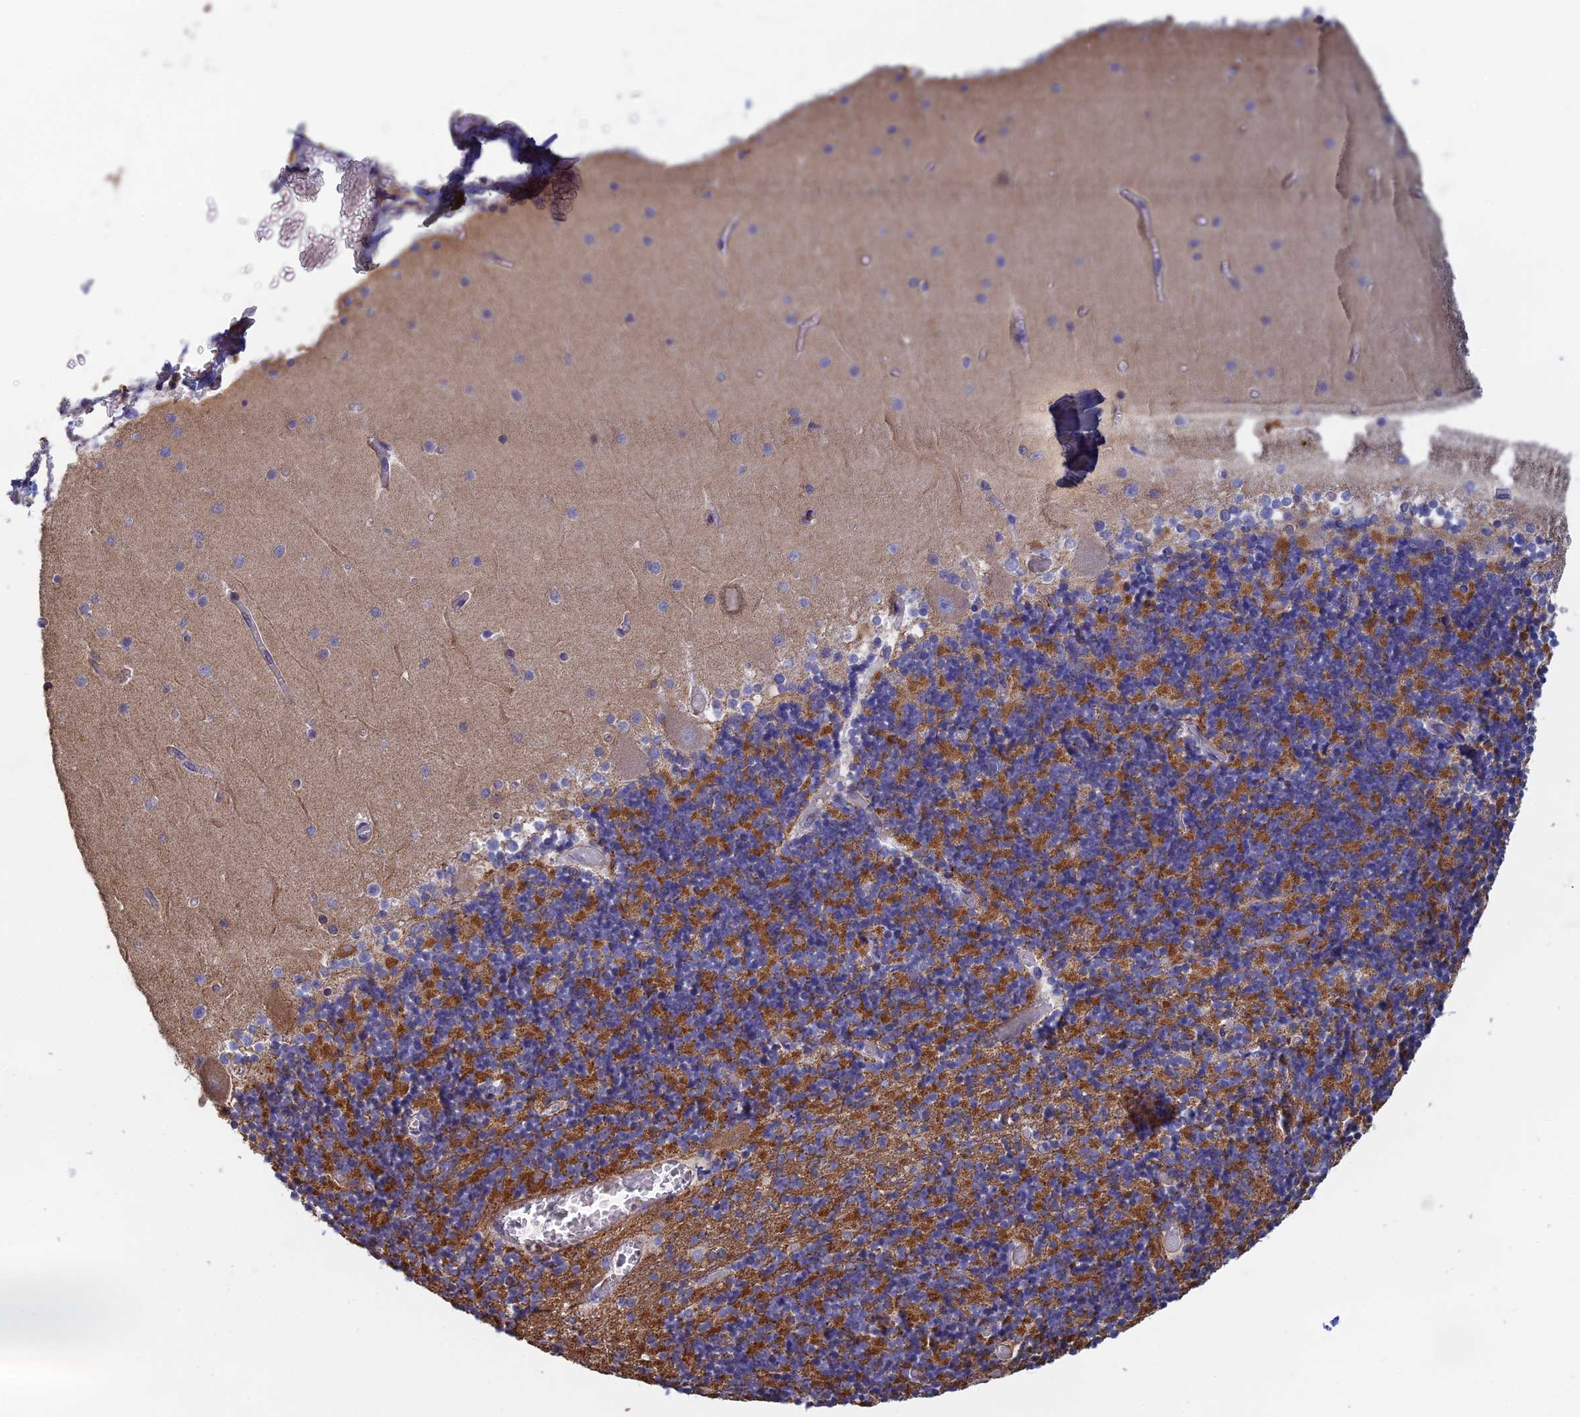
{"staining": {"intensity": "moderate", "quantity": ">75%", "location": "cytoplasmic/membranous"}, "tissue": "cerebellum", "cell_type": "Cells in granular layer", "image_type": "normal", "snomed": [{"axis": "morphology", "description": "Normal tissue, NOS"}, {"axis": "topography", "description": "Cerebellum"}], "caption": "Immunohistochemical staining of normal human cerebellum demonstrates medium levels of moderate cytoplasmic/membranous positivity in about >75% of cells in granular layer.", "gene": "PCDHA5", "patient": {"sex": "female", "age": 28}}